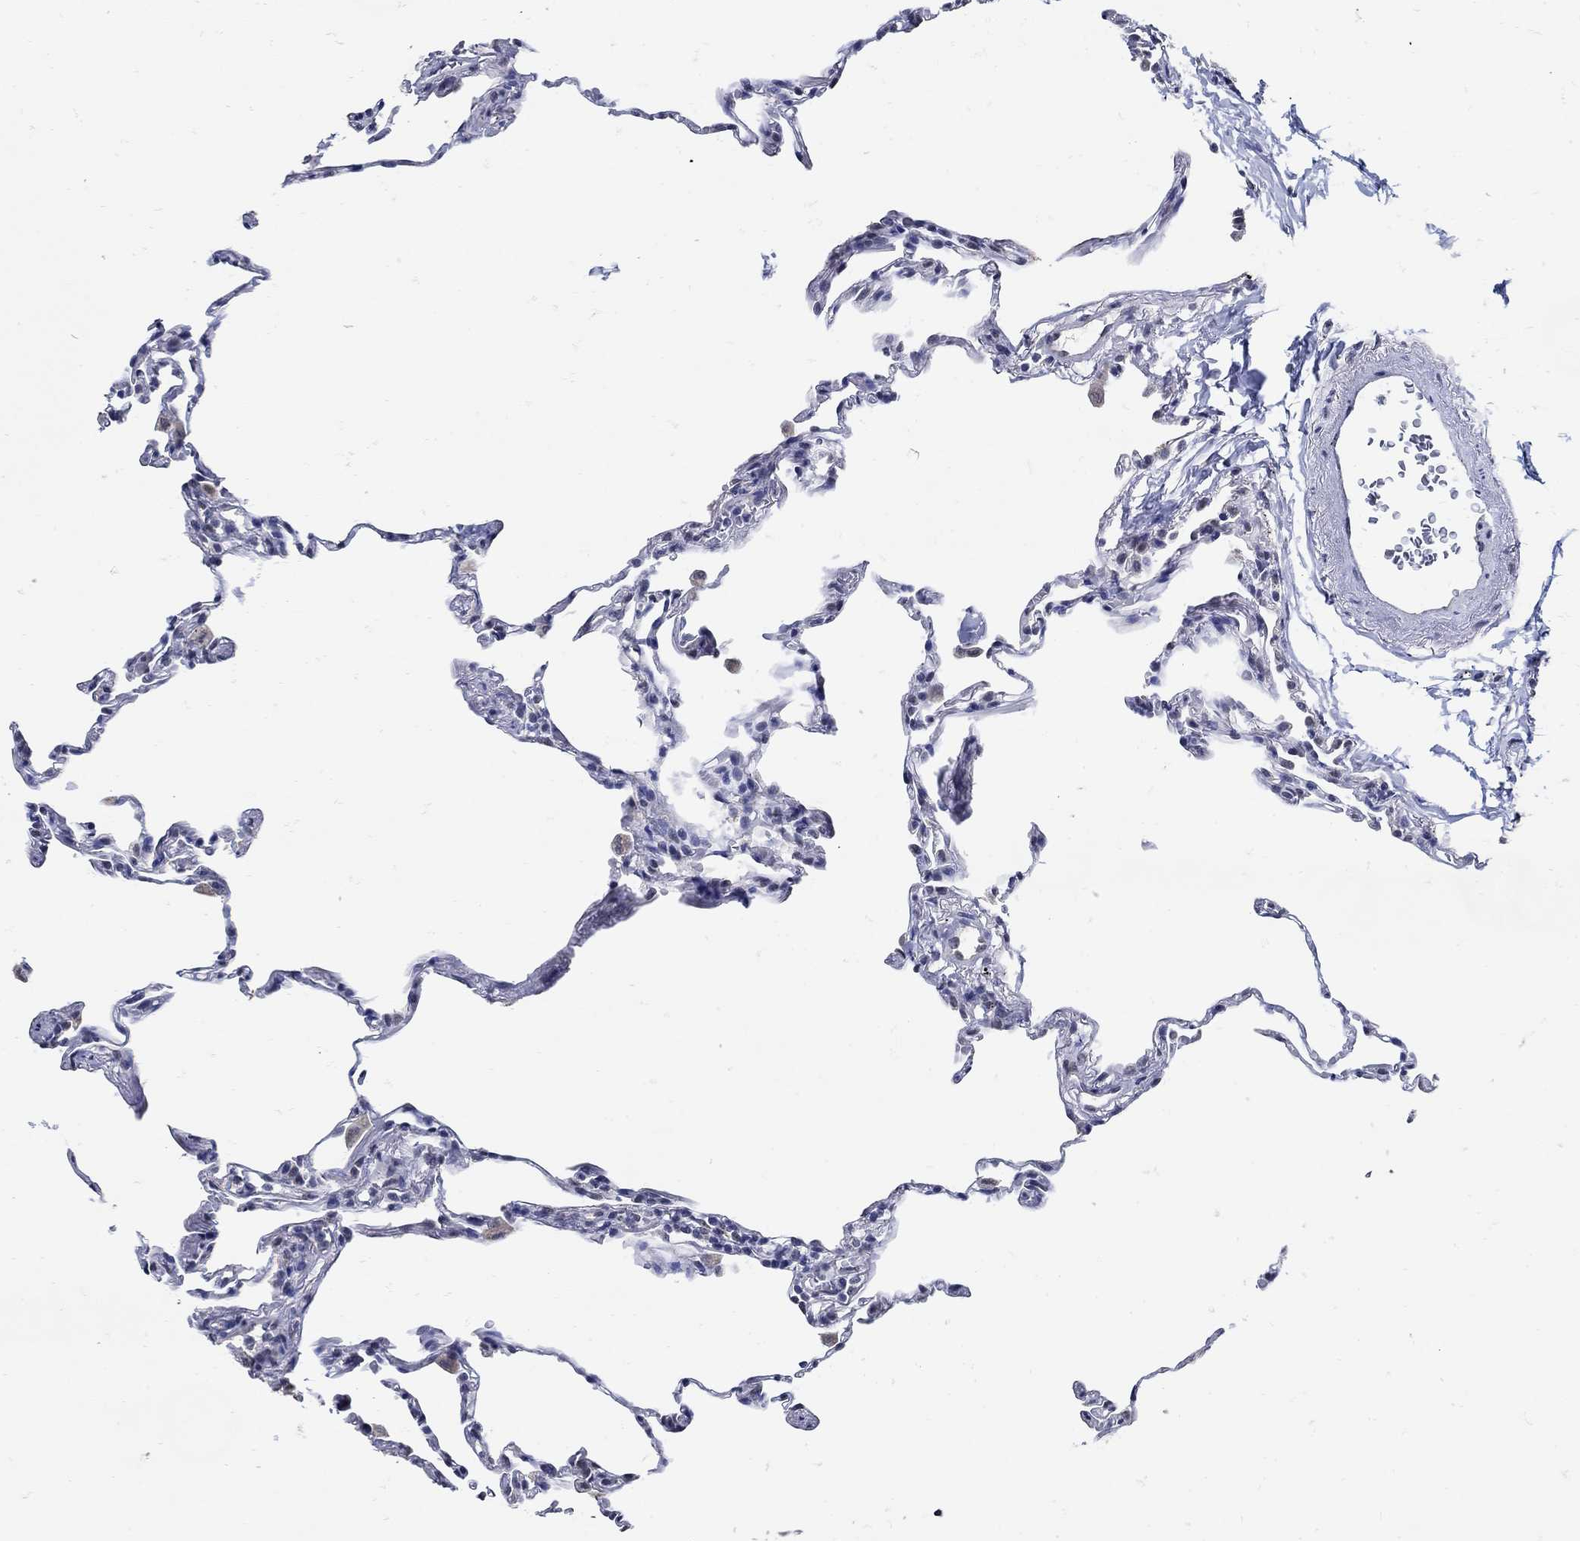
{"staining": {"intensity": "negative", "quantity": "none", "location": "none"}, "tissue": "lung", "cell_type": "Alveolar cells", "image_type": "normal", "snomed": [{"axis": "morphology", "description": "Normal tissue, NOS"}, {"axis": "topography", "description": "Lung"}], "caption": "Alveolar cells are negative for protein expression in unremarkable human lung.", "gene": "KCNN3", "patient": {"sex": "female", "age": 57}}